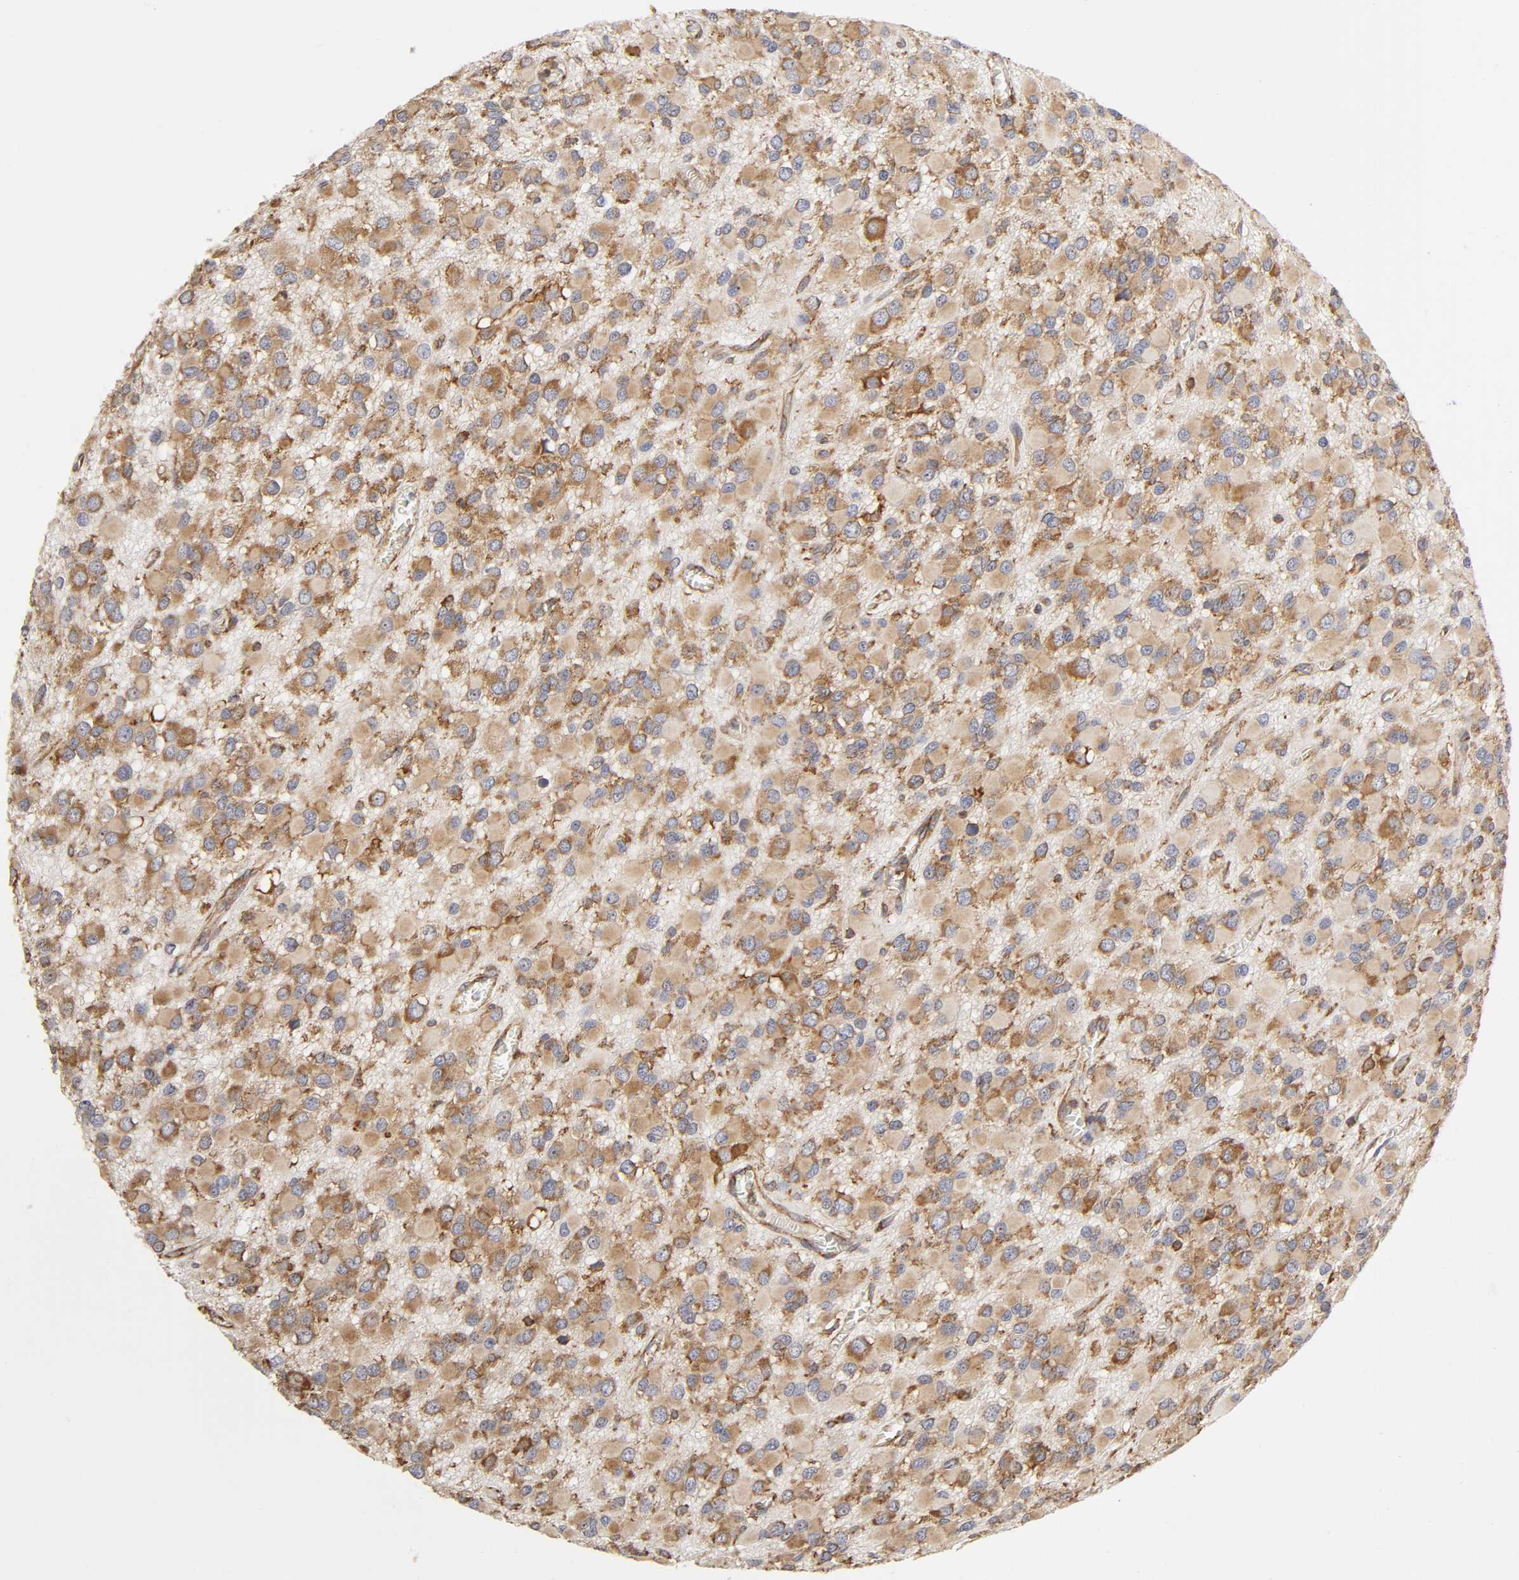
{"staining": {"intensity": "moderate", "quantity": ">75%", "location": "cytoplasmic/membranous"}, "tissue": "glioma", "cell_type": "Tumor cells", "image_type": "cancer", "snomed": [{"axis": "morphology", "description": "Glioma, malignant, Low grade"}, {"axis": "topography", "description": "Brain"}], "caption": "A brown stain highlights moderate cytoplasmic/membranous positivity of a protein in low-grade glioma (malignant) tumor cells.", "gene": "RPL14", "patient": {"sex": "male", "age": 42}}